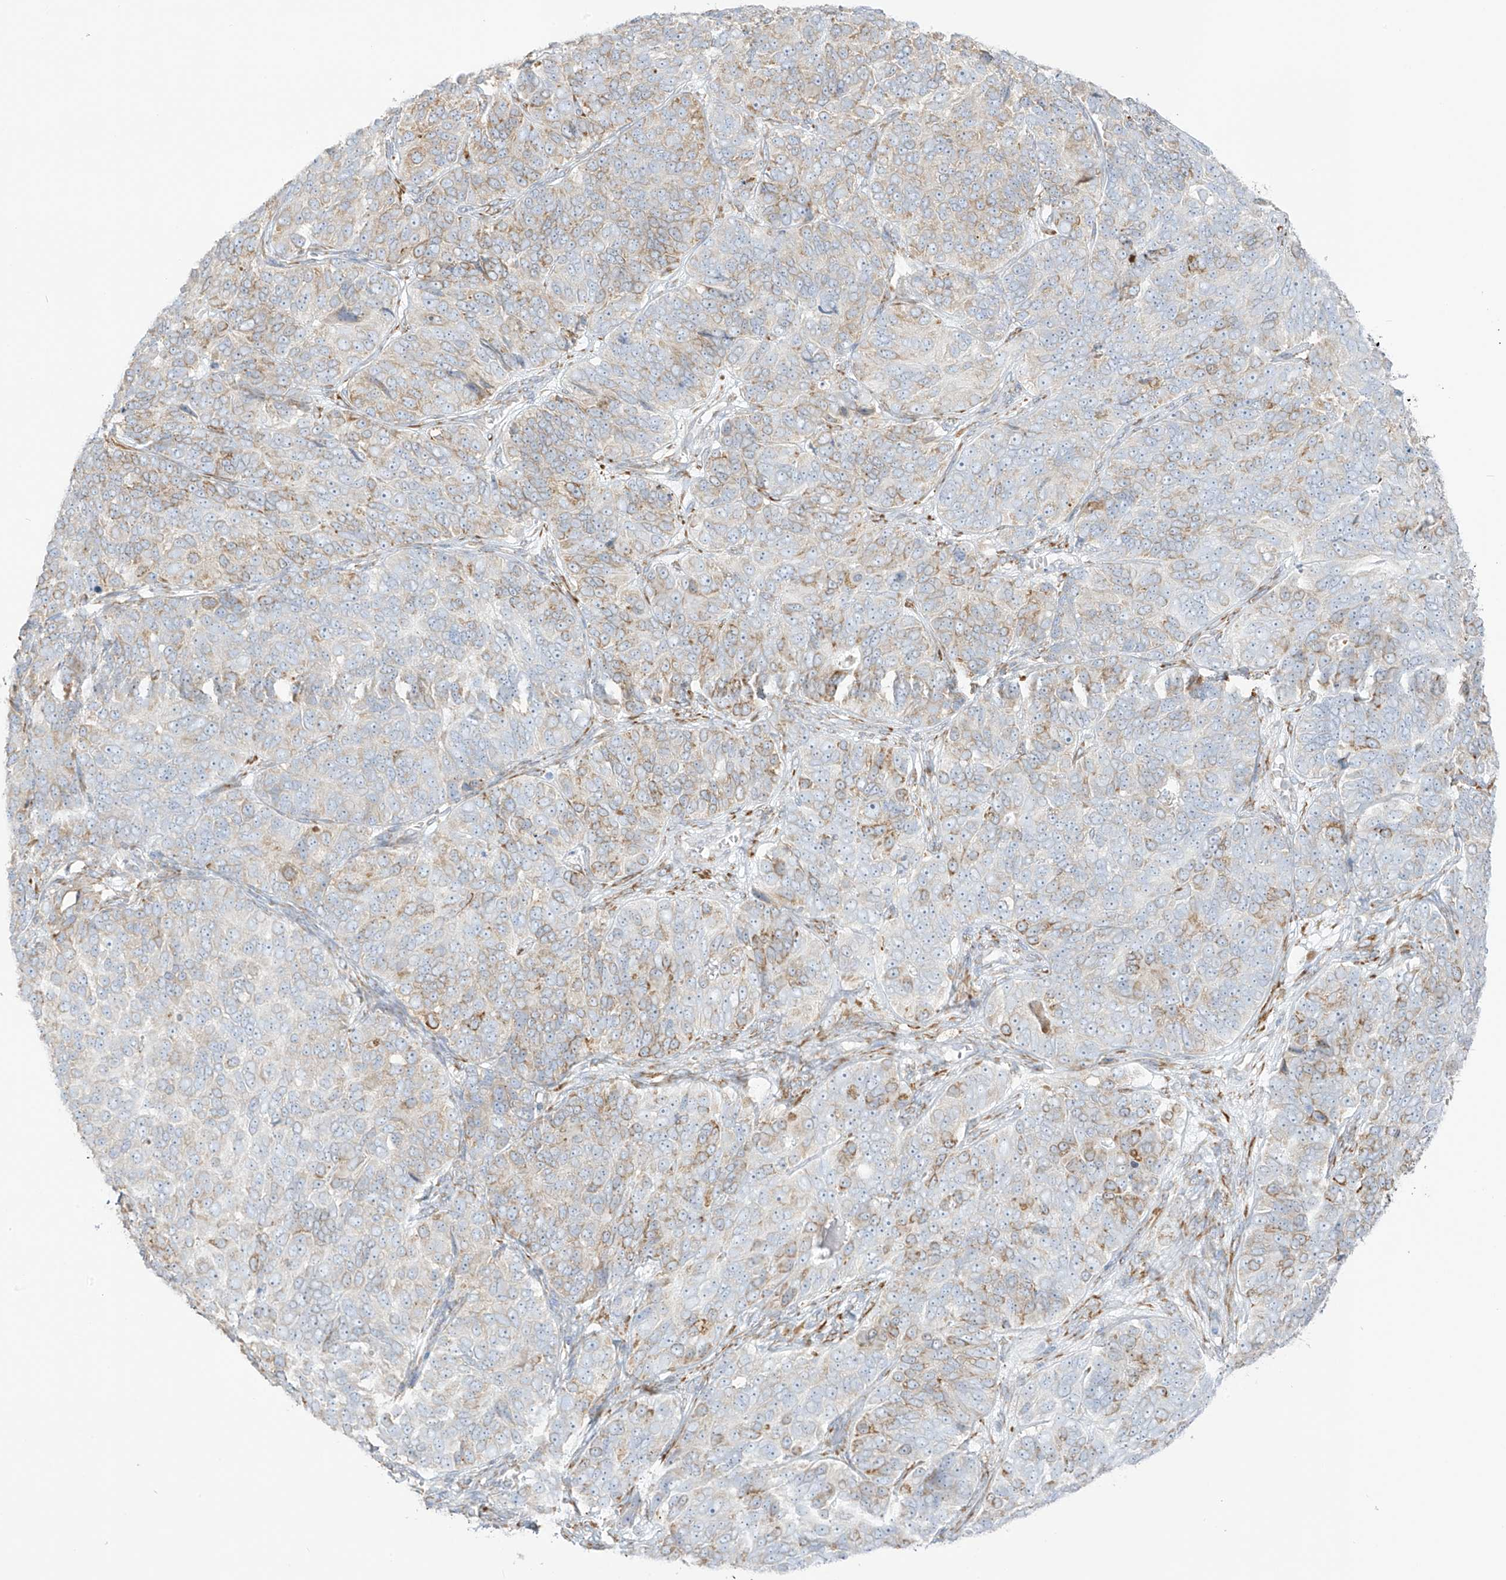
{"staining": {"intensity": "weak", "quantity": "<25%", "location": "cytoplasmic/membranous"}, "tissue": "ovarian cancer", "cell_type": "Tumor cells", "image_type": "cancer", "snomed": [{"axis": "morphology", "description": "Carcinoma, endometroid"}, {"axis": "topography", "description": "Ovary"}], "caption": "Tumor cells show no significant protein positivity in ovarian endometroid carcinoma.", "gene": "LRRC59", "patient": {"sex": "female", "age": 51}}